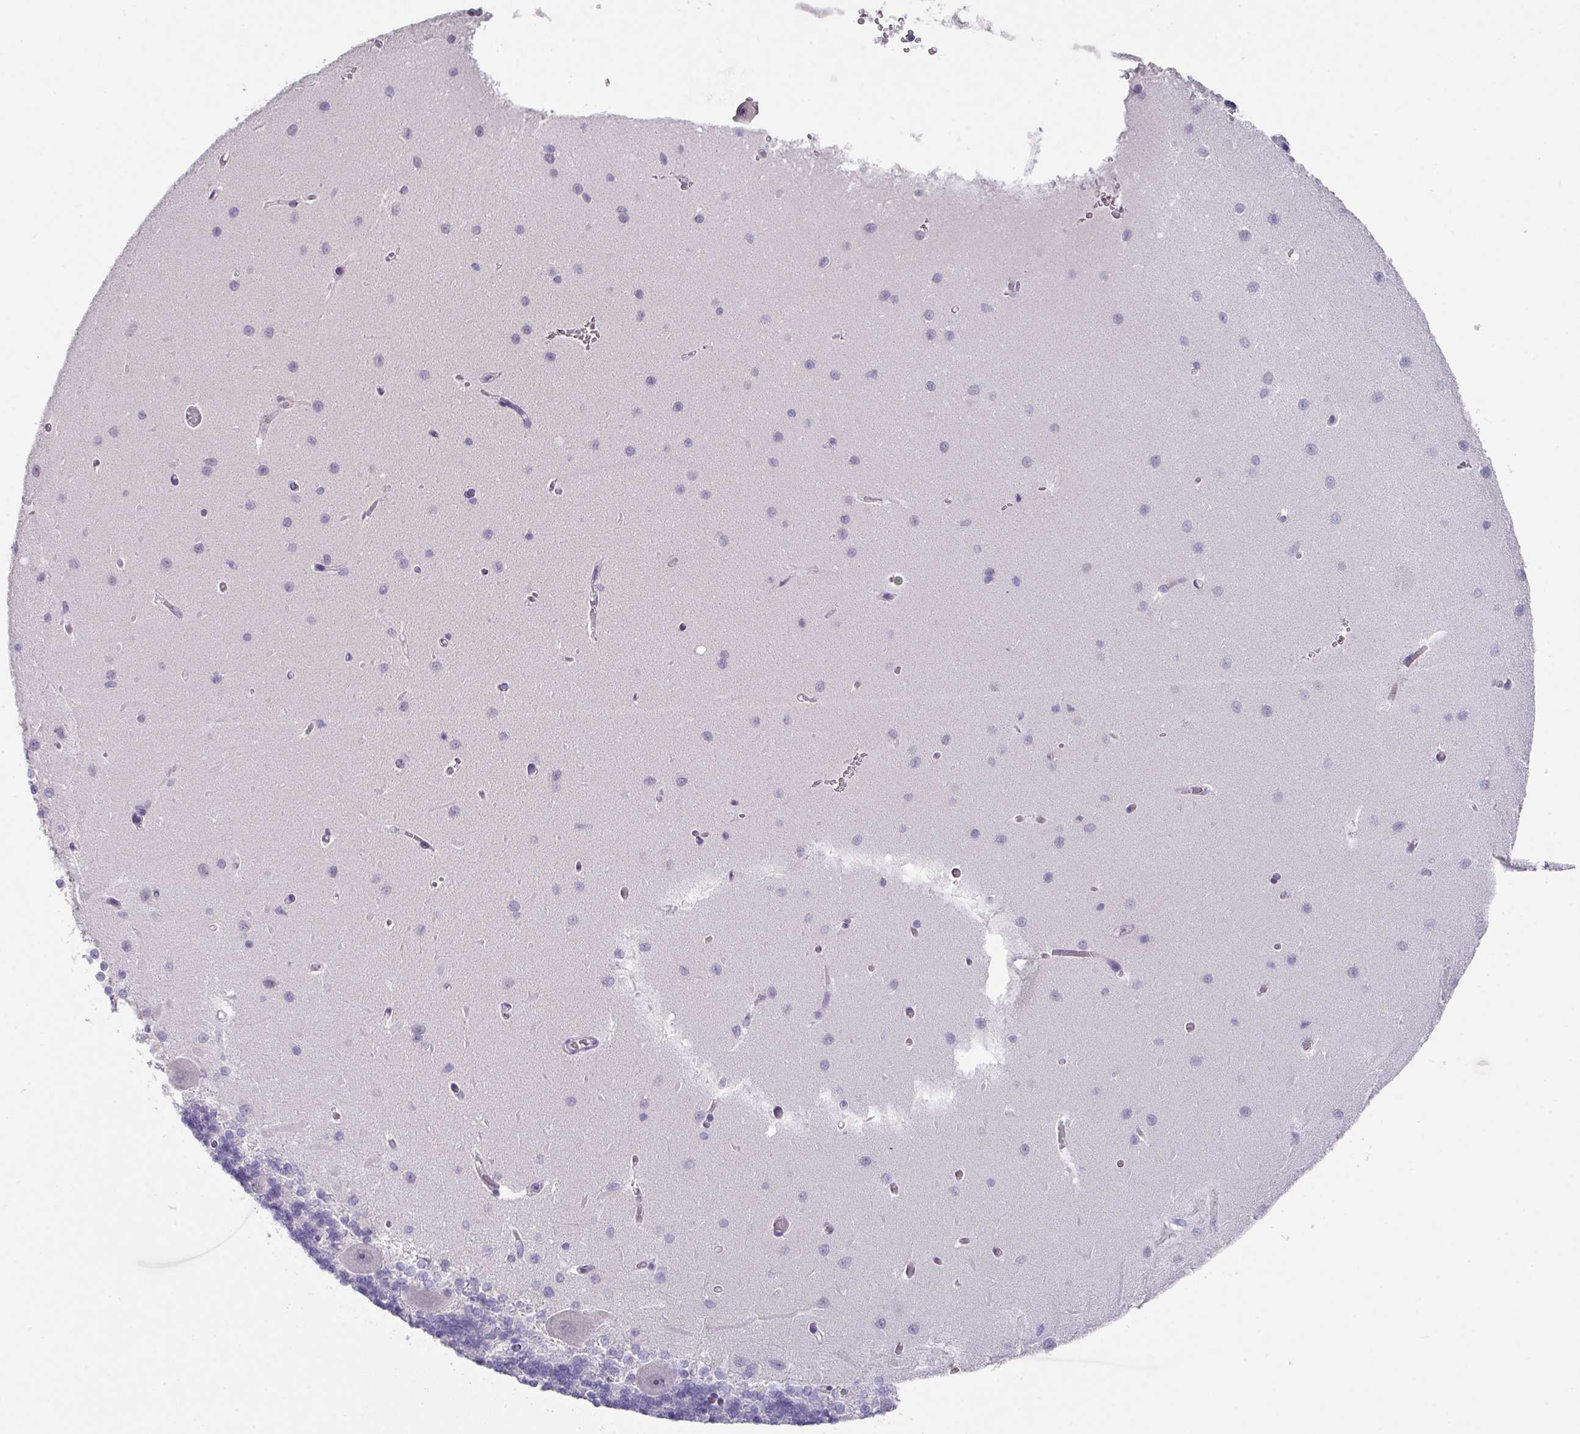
{"staining": {"intensity": "negative", "quantity": "none", "location": "none"}, "tissue": "cerebellum", "cell_type": "Cells in granular layer", "image_type": "normal", "snomed": [{"axis": "morphology", "description": "Normal tissue, NOS"}, {"axis": "topography", "description": "Cerebellum"}], "caption": "Histopathology image shows no protein positivity in cells in granular layer of normal cerebellum.", "gene": "DEFB115", "patient": {"sex": "male", "age": 37}}